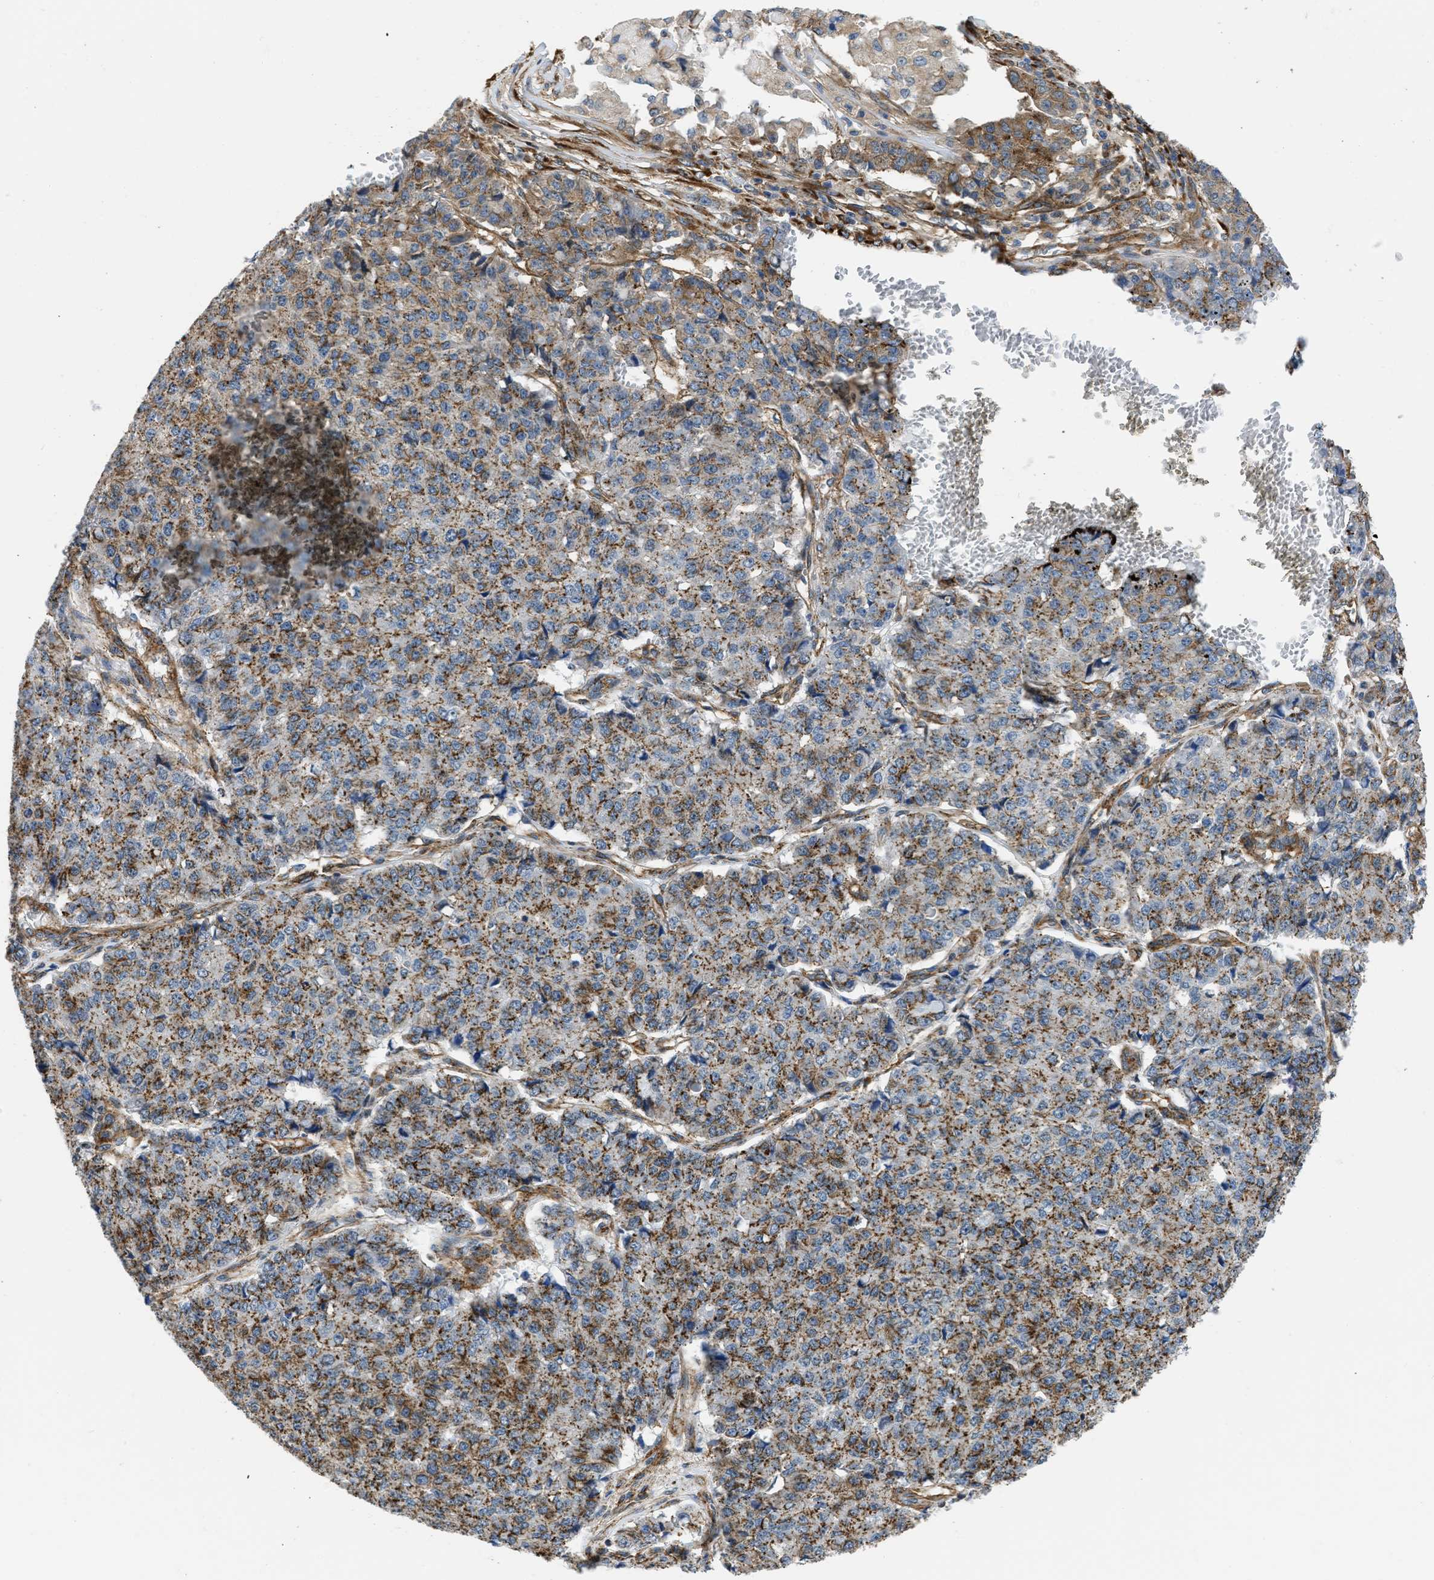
{"staining": {"intensity": "moderate", "quantity": ">75%", "location": "cytoplasmic/membranous"}, "tissue": "pancreatic cancer", "cell_type": "Tumor cells", "image_type": "cancer", "snomed": [{"axis": "morphology", "description": "Adenocarcinoma, NOS"}, {"axis": "topography", "description": "Pancreas"}], "caption": "Immunohistochemistry histopathology image of human pancreatic adenocarcinoma stained for a protein (brown), which displays medium levels of moderate cytoplasmic/membranous expression in about >75% of tumor cells.", "gene": "SEPTIN2", "patient": {"sex": "male", "age": 50}}